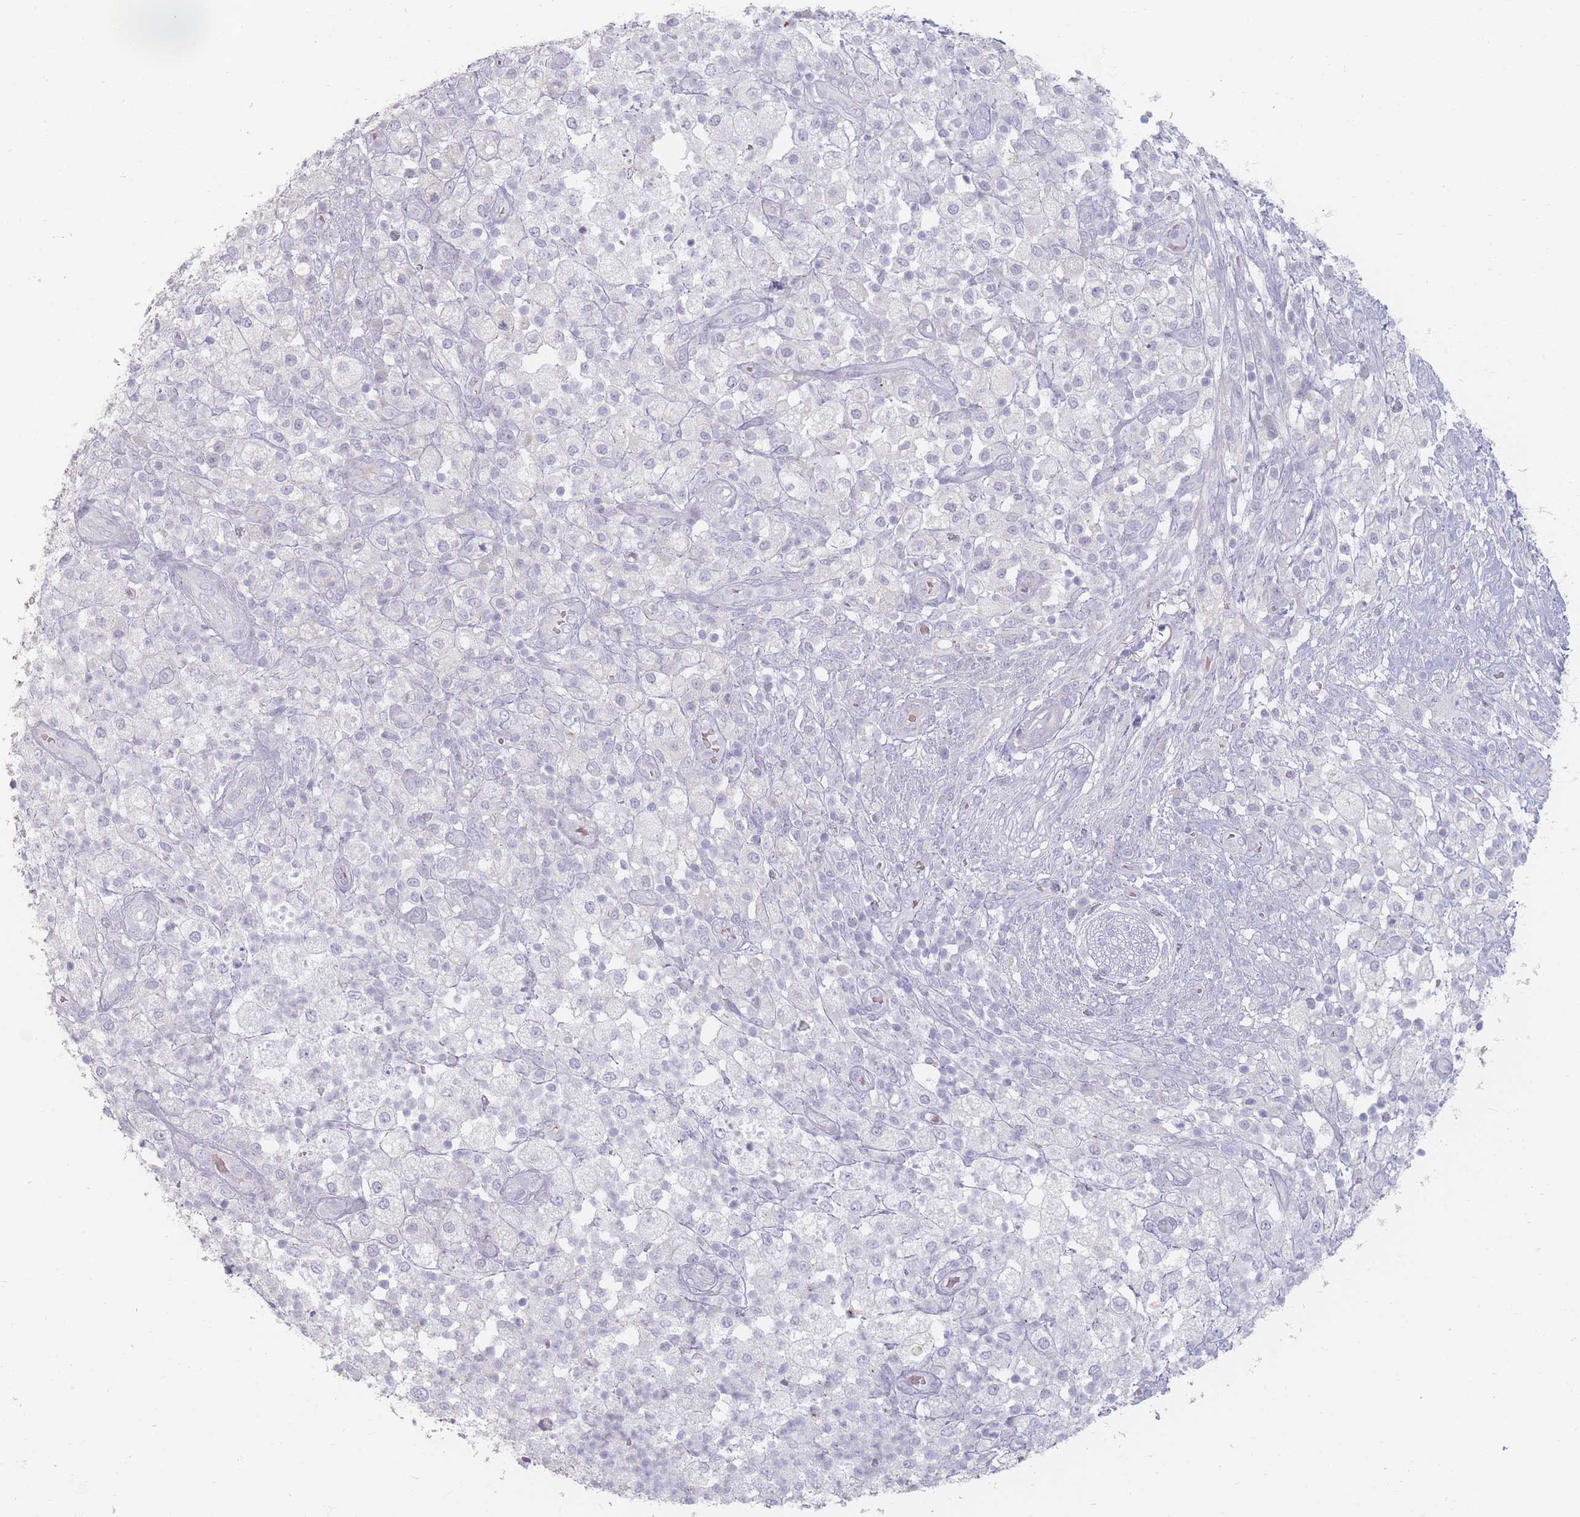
{"staining": {"intensity": "negative", "quantity": "none", "location": "none"}, "tissue": "pancreatic cancer", "cell_type": "Tumor cells", "image_type": "cancer", "snomed": [{"axis": "morphology", "description": "Adenocarcinoma, NOS"}, {"axis": "topography", "description": "Pancreas"}], "caption": "This is a image of immunohistochemistry staining of pancreatic cancer (adenocarcinoma), which shows no staining in tumor cells.", "gene": "HELZ2", "patient": {"sex": "female", "age": 72}}